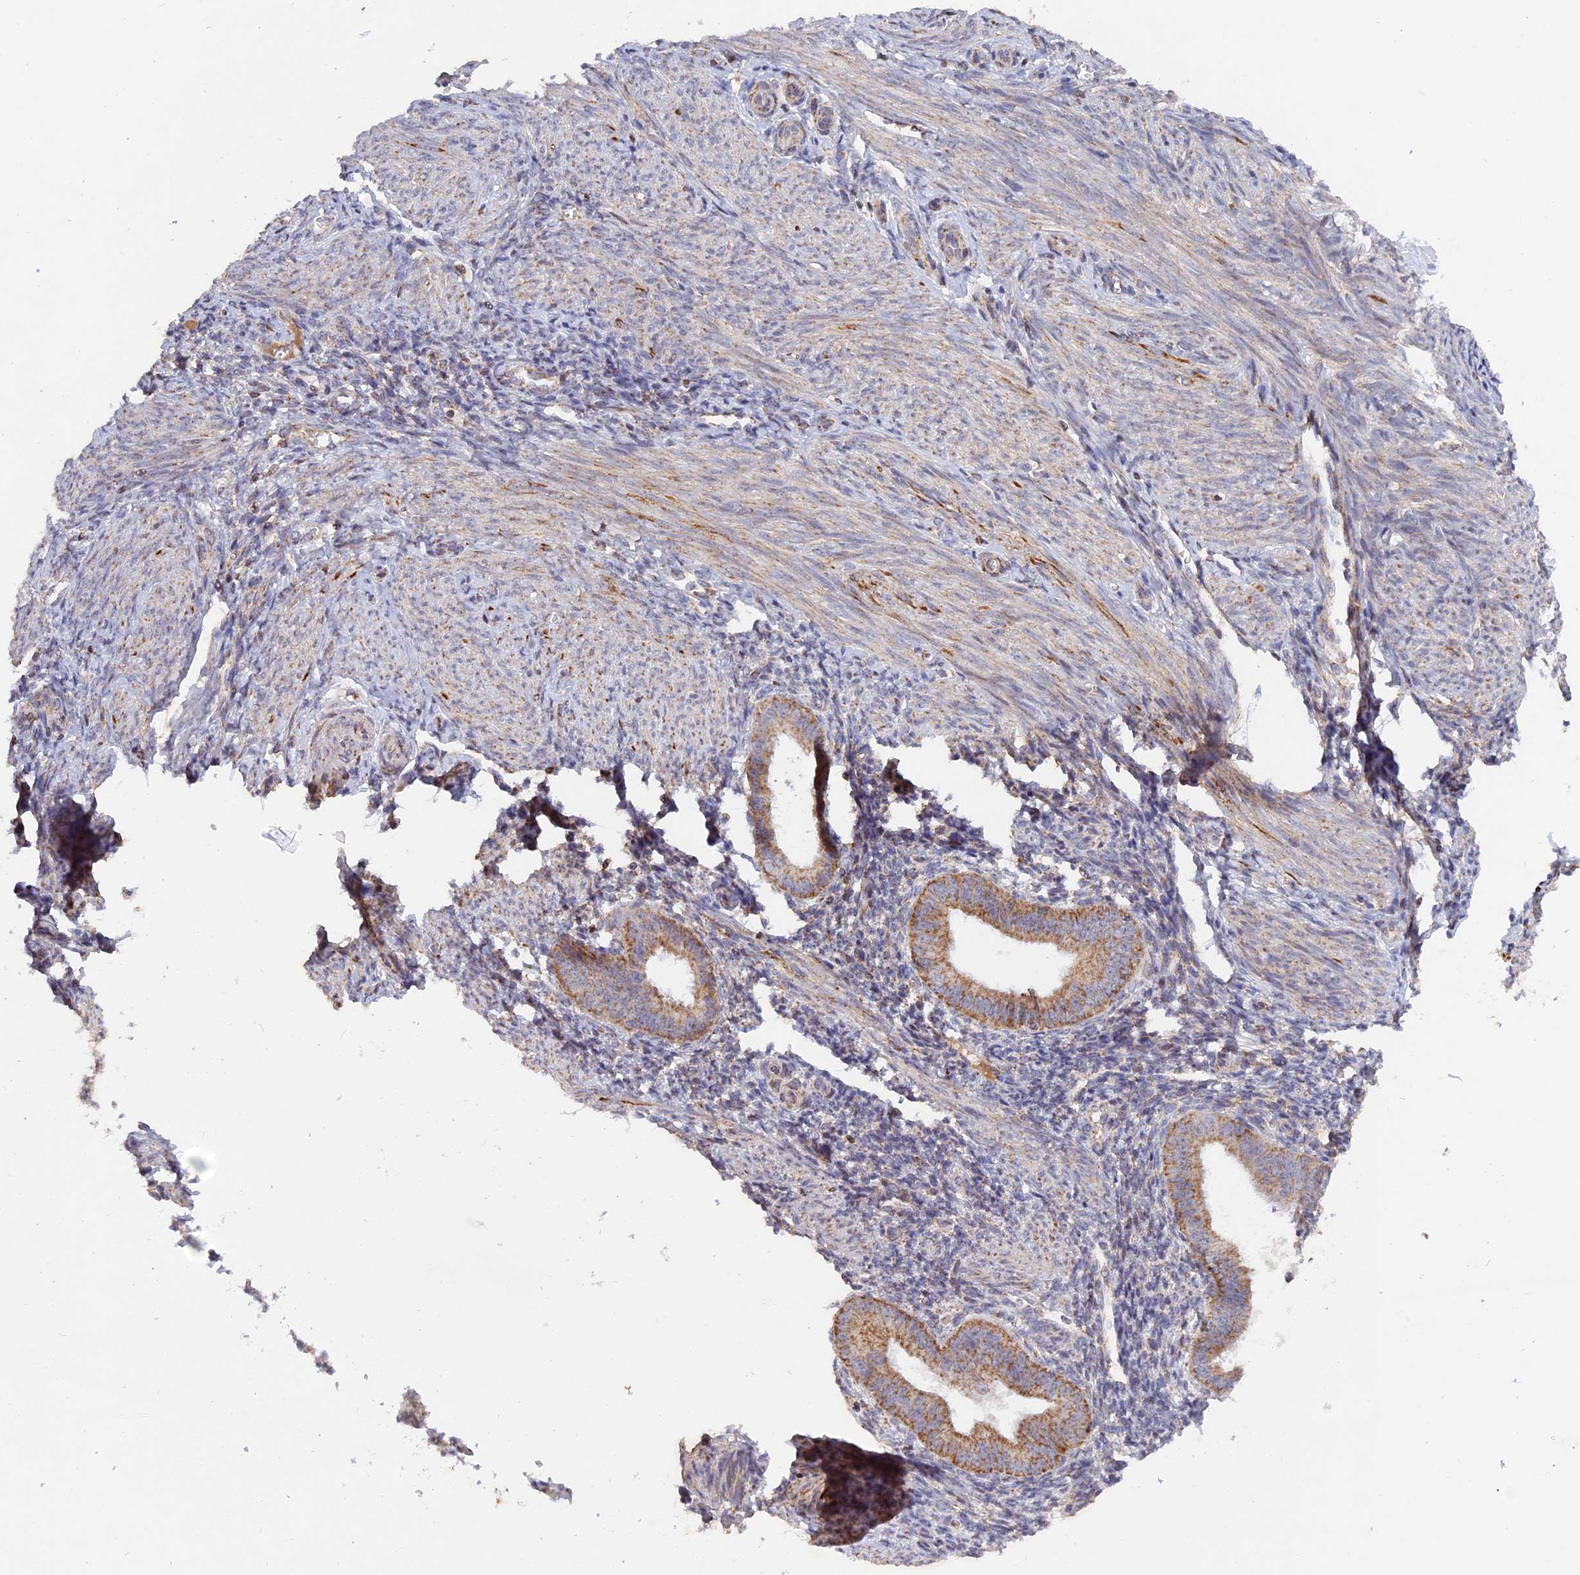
{"staining": {"intensity": "negative", "quantity": "none", "location": "none"}, "tissue": "endometrium", "cell_type": "Cells in endometrial stroma", "image_type": "normal", "snomed": [{"axis": "morphology", "description": "Normal tissue, NOS"}, {"axis": "topography", "description": "Uterus"}, {"axis": "topography", "description": "Endometrium"}], "caption": "Cells in endometrial stroma show no significant protein positivity in unremarkable endometrium.", "gene": "MPV17L", "patient": {"sex": "female", "age": 48}}